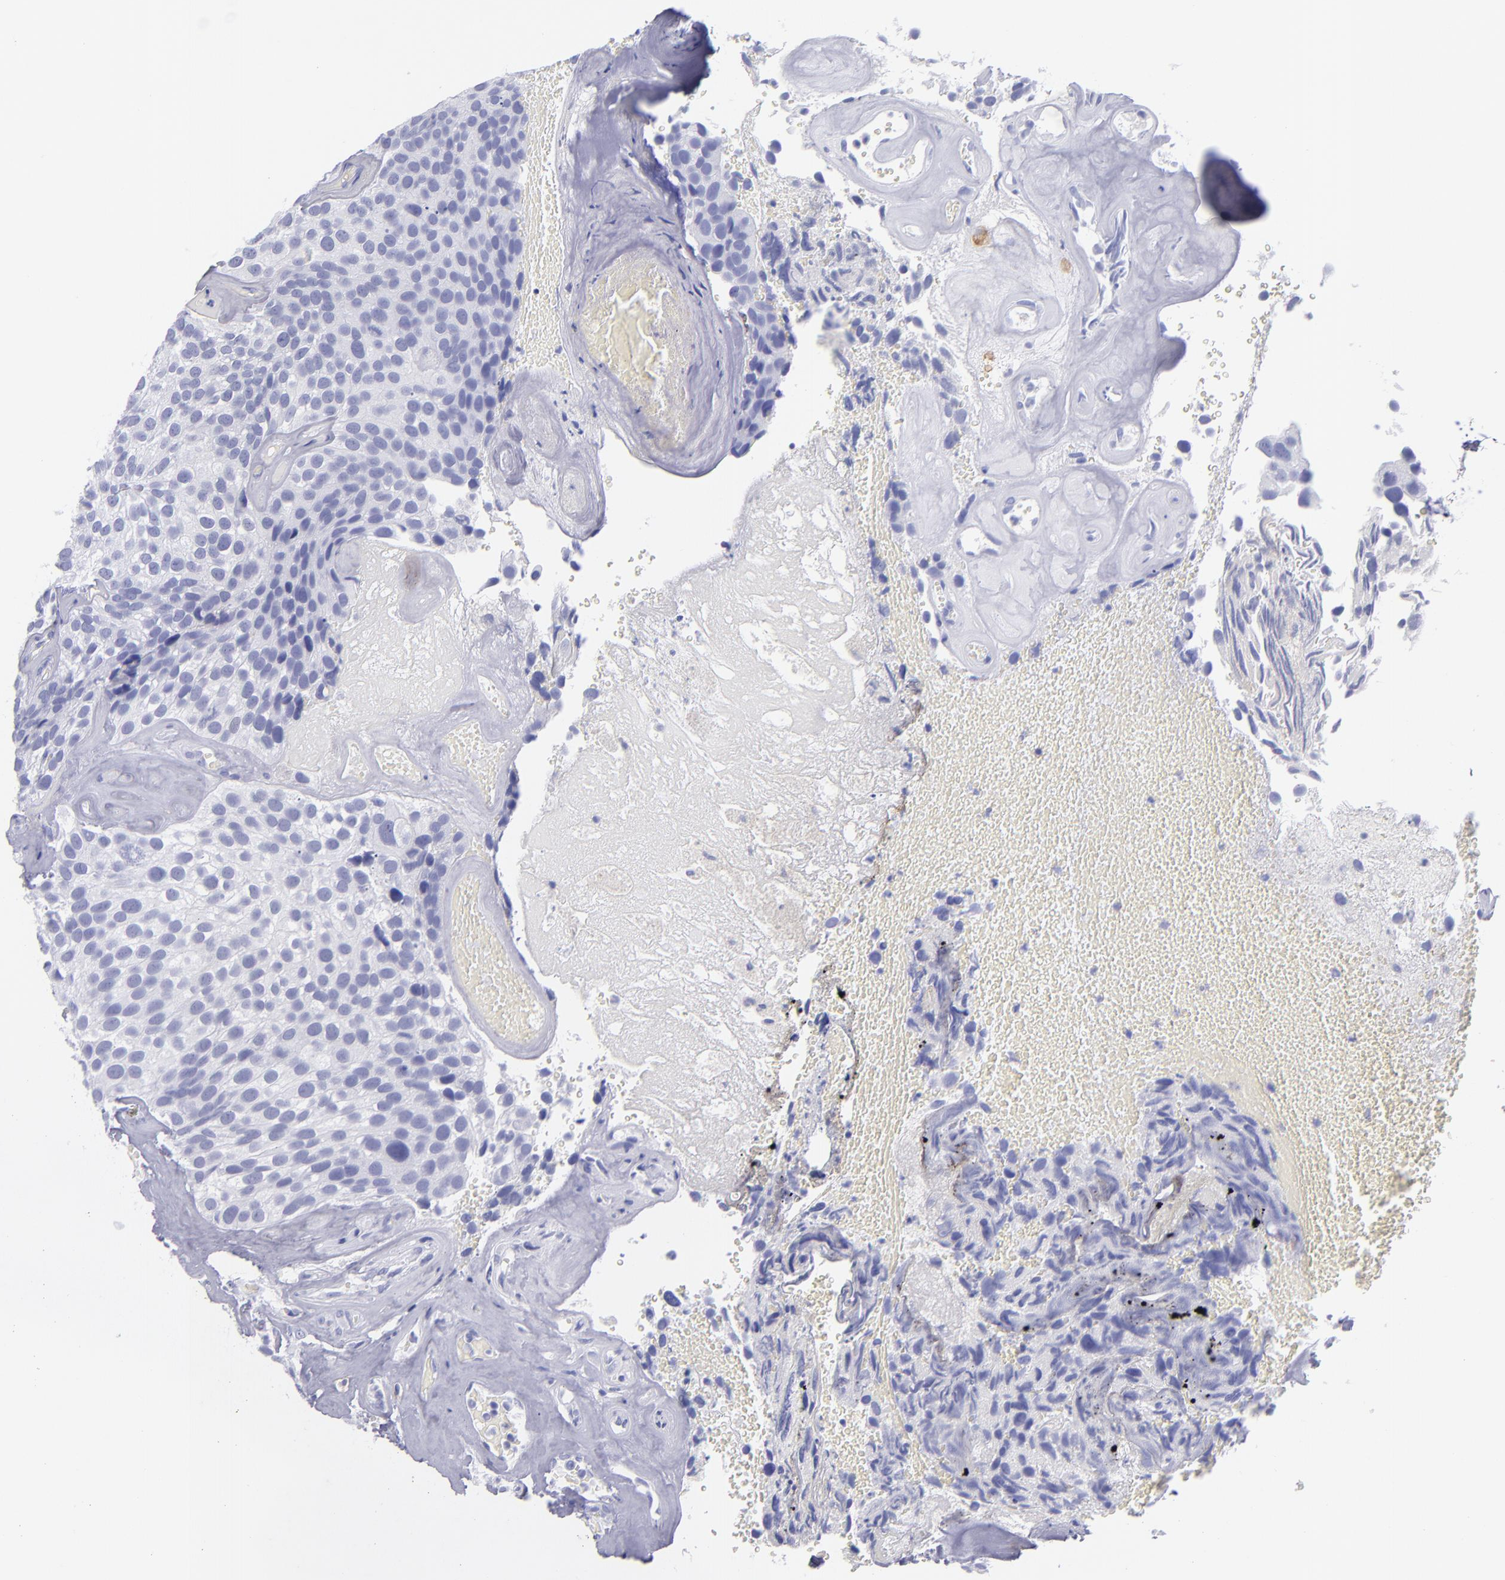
{"staining": {"intensity": "negative", "quantity": "none", "location": "none"}, "tissue": "urothelial cancer", "cell_type": "Tumor cells", "image_type": "cancer", "snomed": [{"axis": "morphology", "description": "Urothelial carcinoma, High grade"}, {"axis": "topography", "description": "Urinary bladder"}], "caption": "Tumor cells show no significant staining in urothelial carcinoma (high-grade). (Stains: DAB IHC with hematoxylin counter stain, Microscopy: brightfield microscopy at high magnification).", "gene": "CD82", "patient": {"sex": "male", "age": 72}}